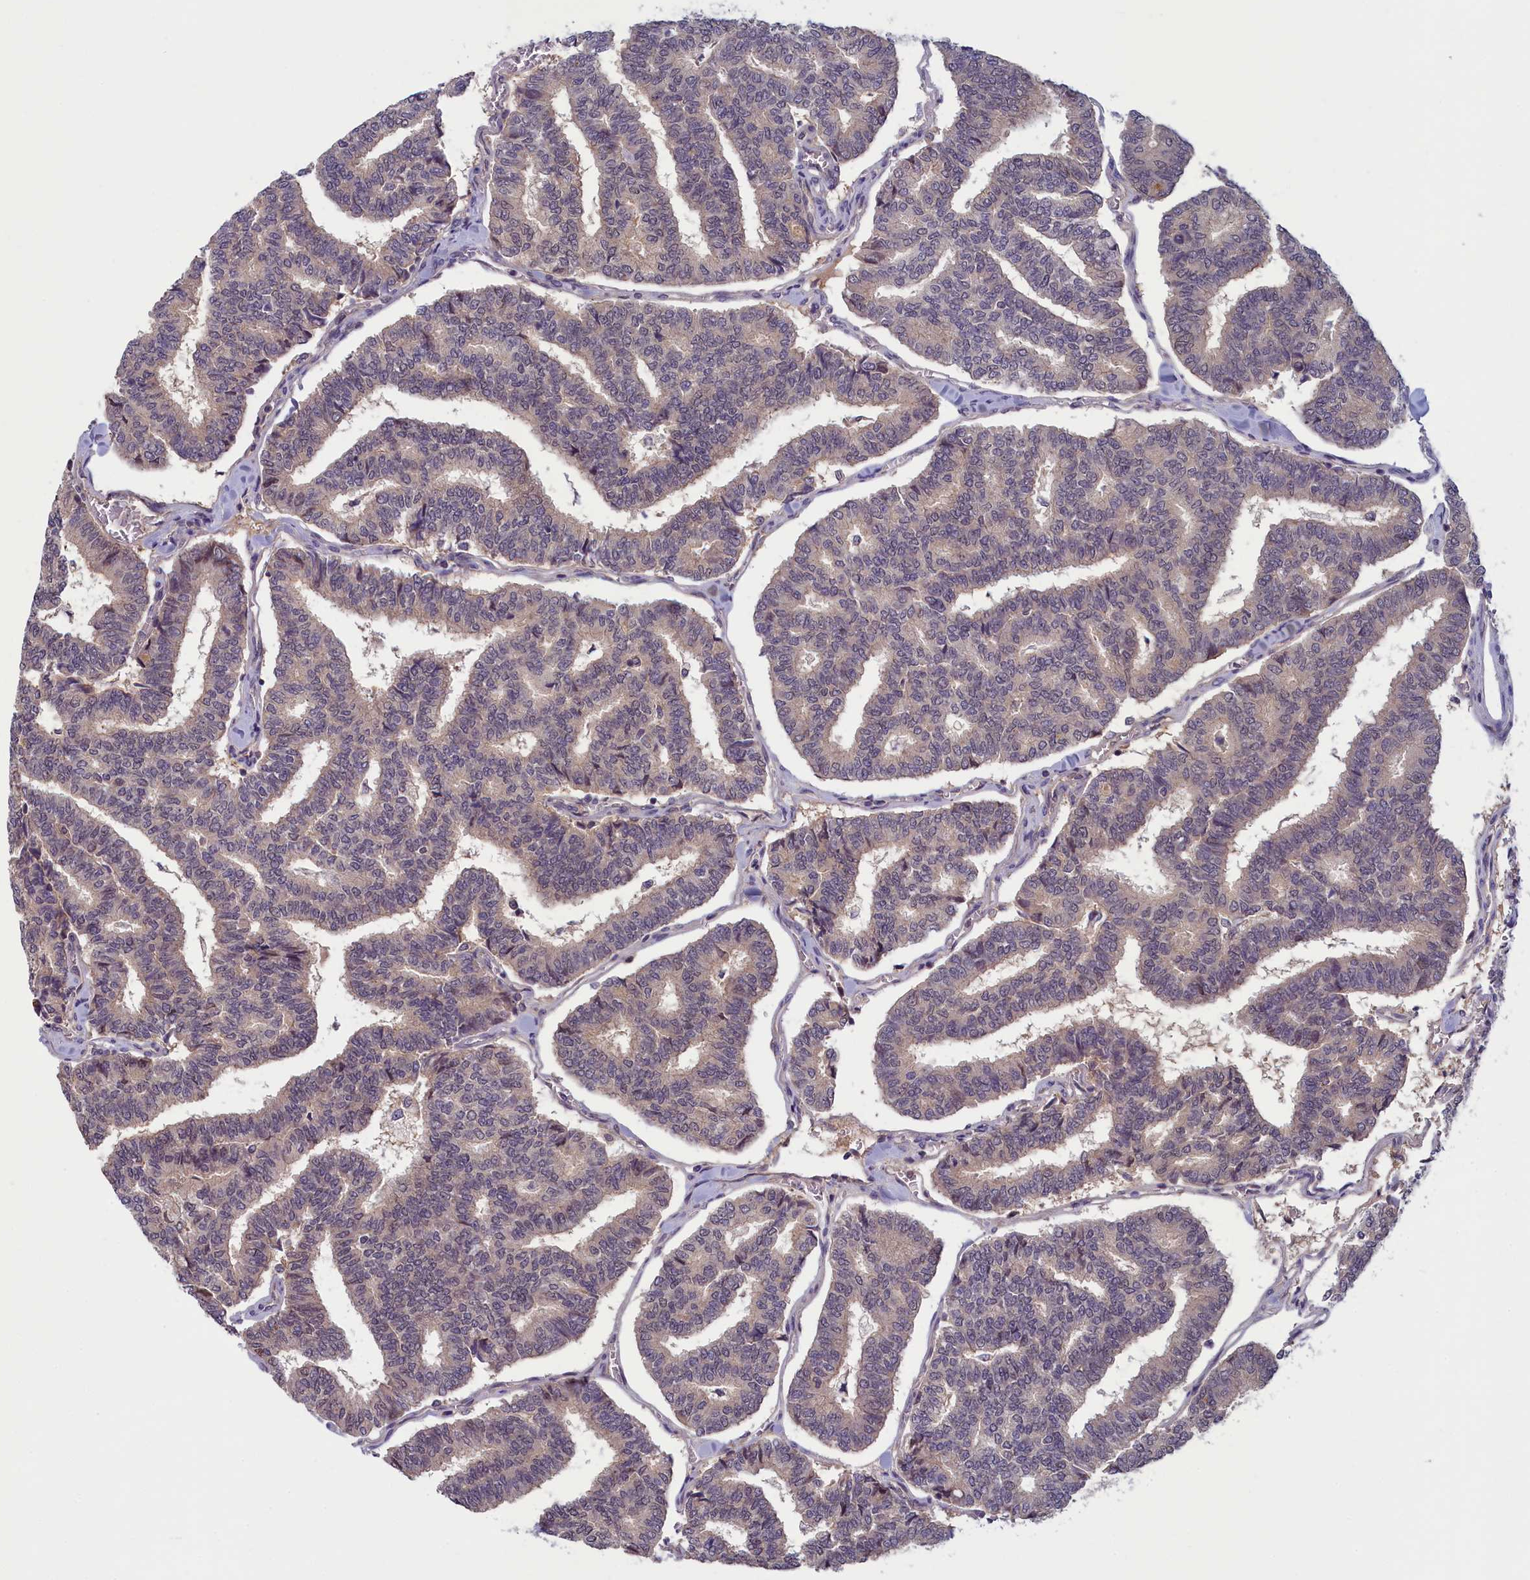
{"staining": {"intensity": "weak", "quantity": ">75%", "location": "cytoplasmic/membranous"}, "tissue": "thyroid cancer", "cell_type": "Tumor cells", "image_type": "cancer", "snomed": [{"axis": "morphology", "description": "Papillary adenocarcinoma, NOS"}, {"axis": "topography", "description": "Thyroid gland"}], "caption": "Papillary adenocarcinoma (thyroid) tissue demonstrates weak cytoplasmic/membranous staining in about >75% of tumor cells", "gene": "NUBP1", "patient": {"sex": "female", "age": 35}}